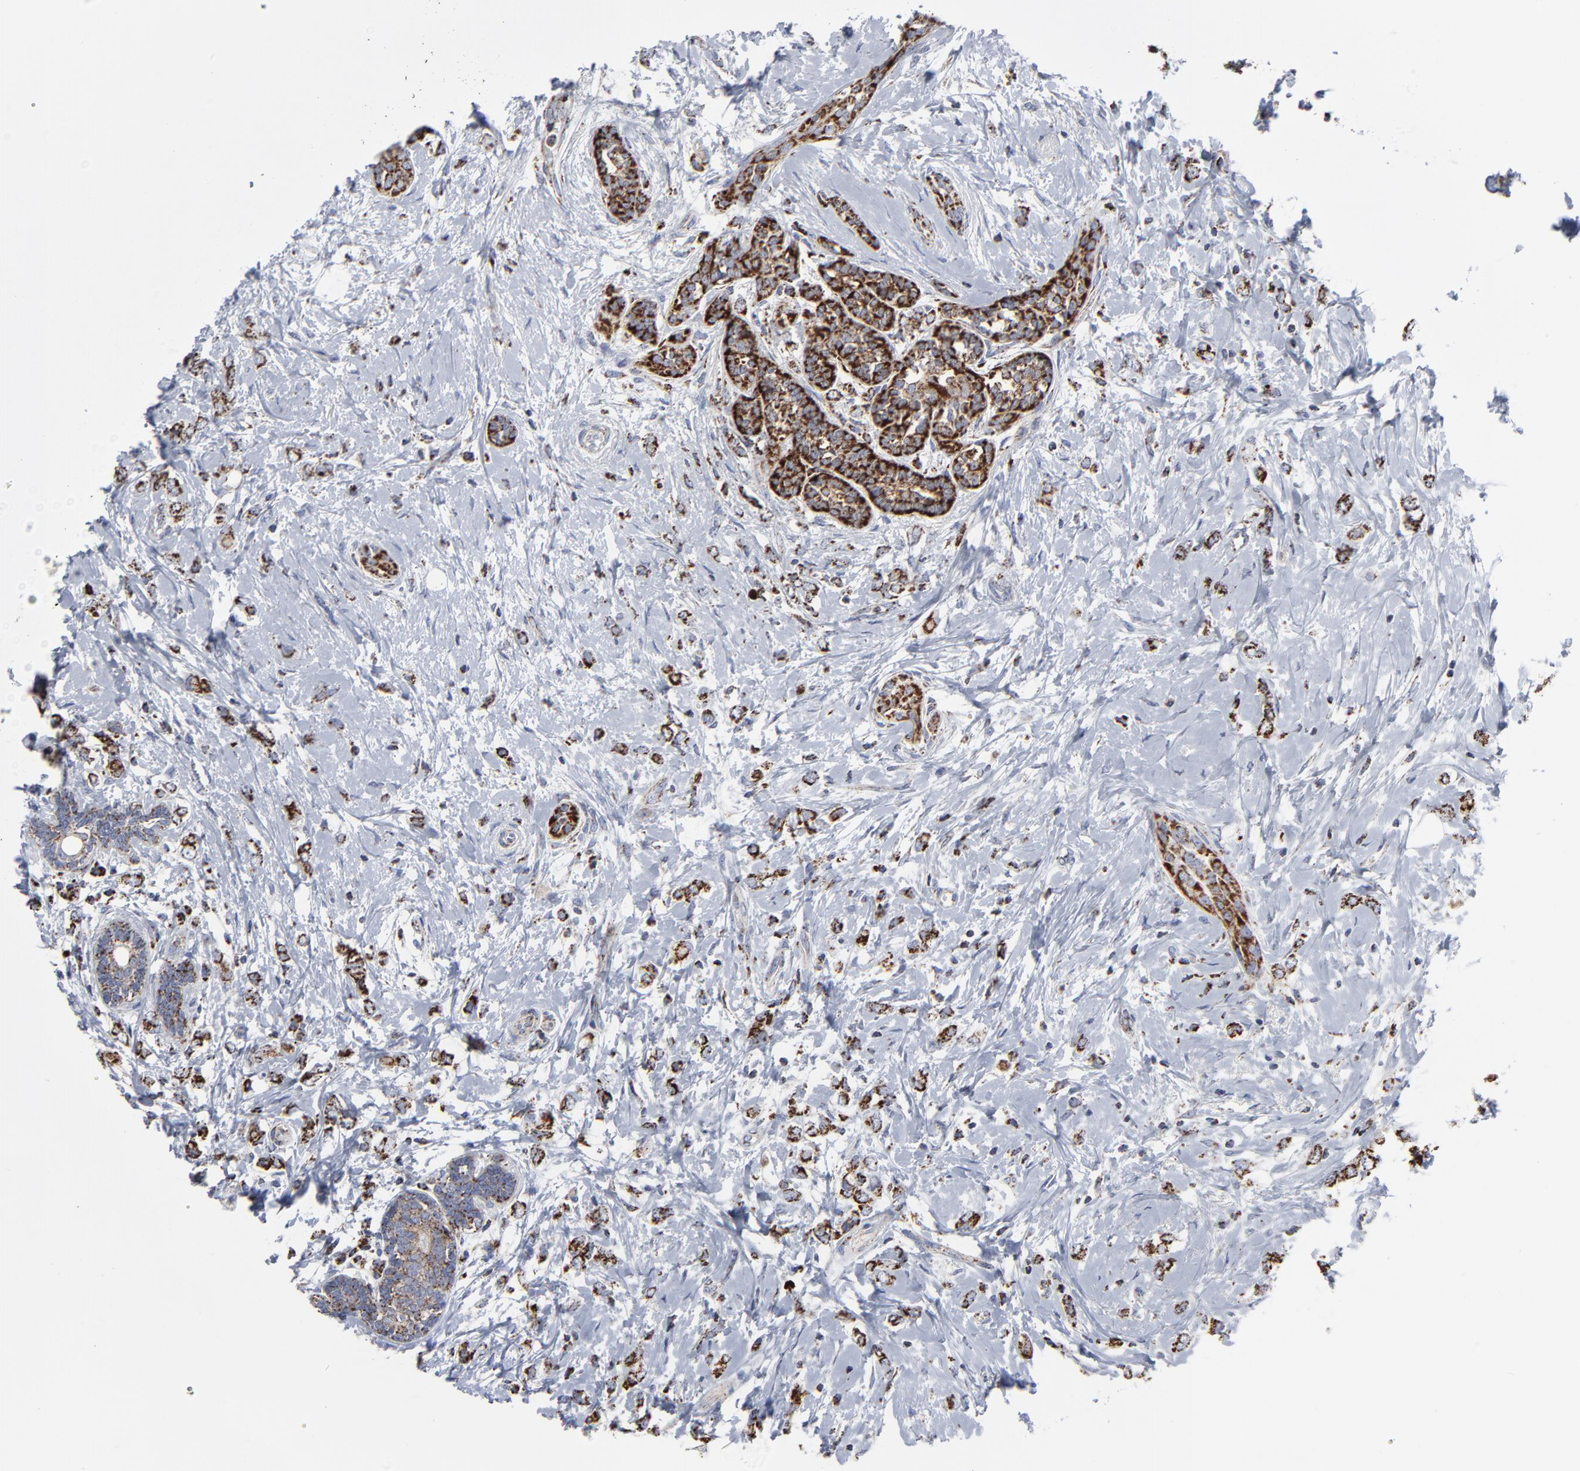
{"staining": {"intensity": "strong", "quantity": ">75%", "location": "cytoplasmic/membranous"}, "tissue": "breast cancer", "cell_type": "Tumor cells", "image_type": "cancer", "snomed": [{"axis": "morphology", "description": "Normal tissue, NOS"}, {"axis": "morphology", "description": "Lobular carcinoma"}, {"axis": "topography", "description": "Breast"}], "caption": "Human breast cancer stained with a brown dye demonstrates strong cytoplasmic/membranous positive staining in about >75% of tumor cells.", "gene": "TXNRD2", "patient": {"sex": "female", "age": 47}}